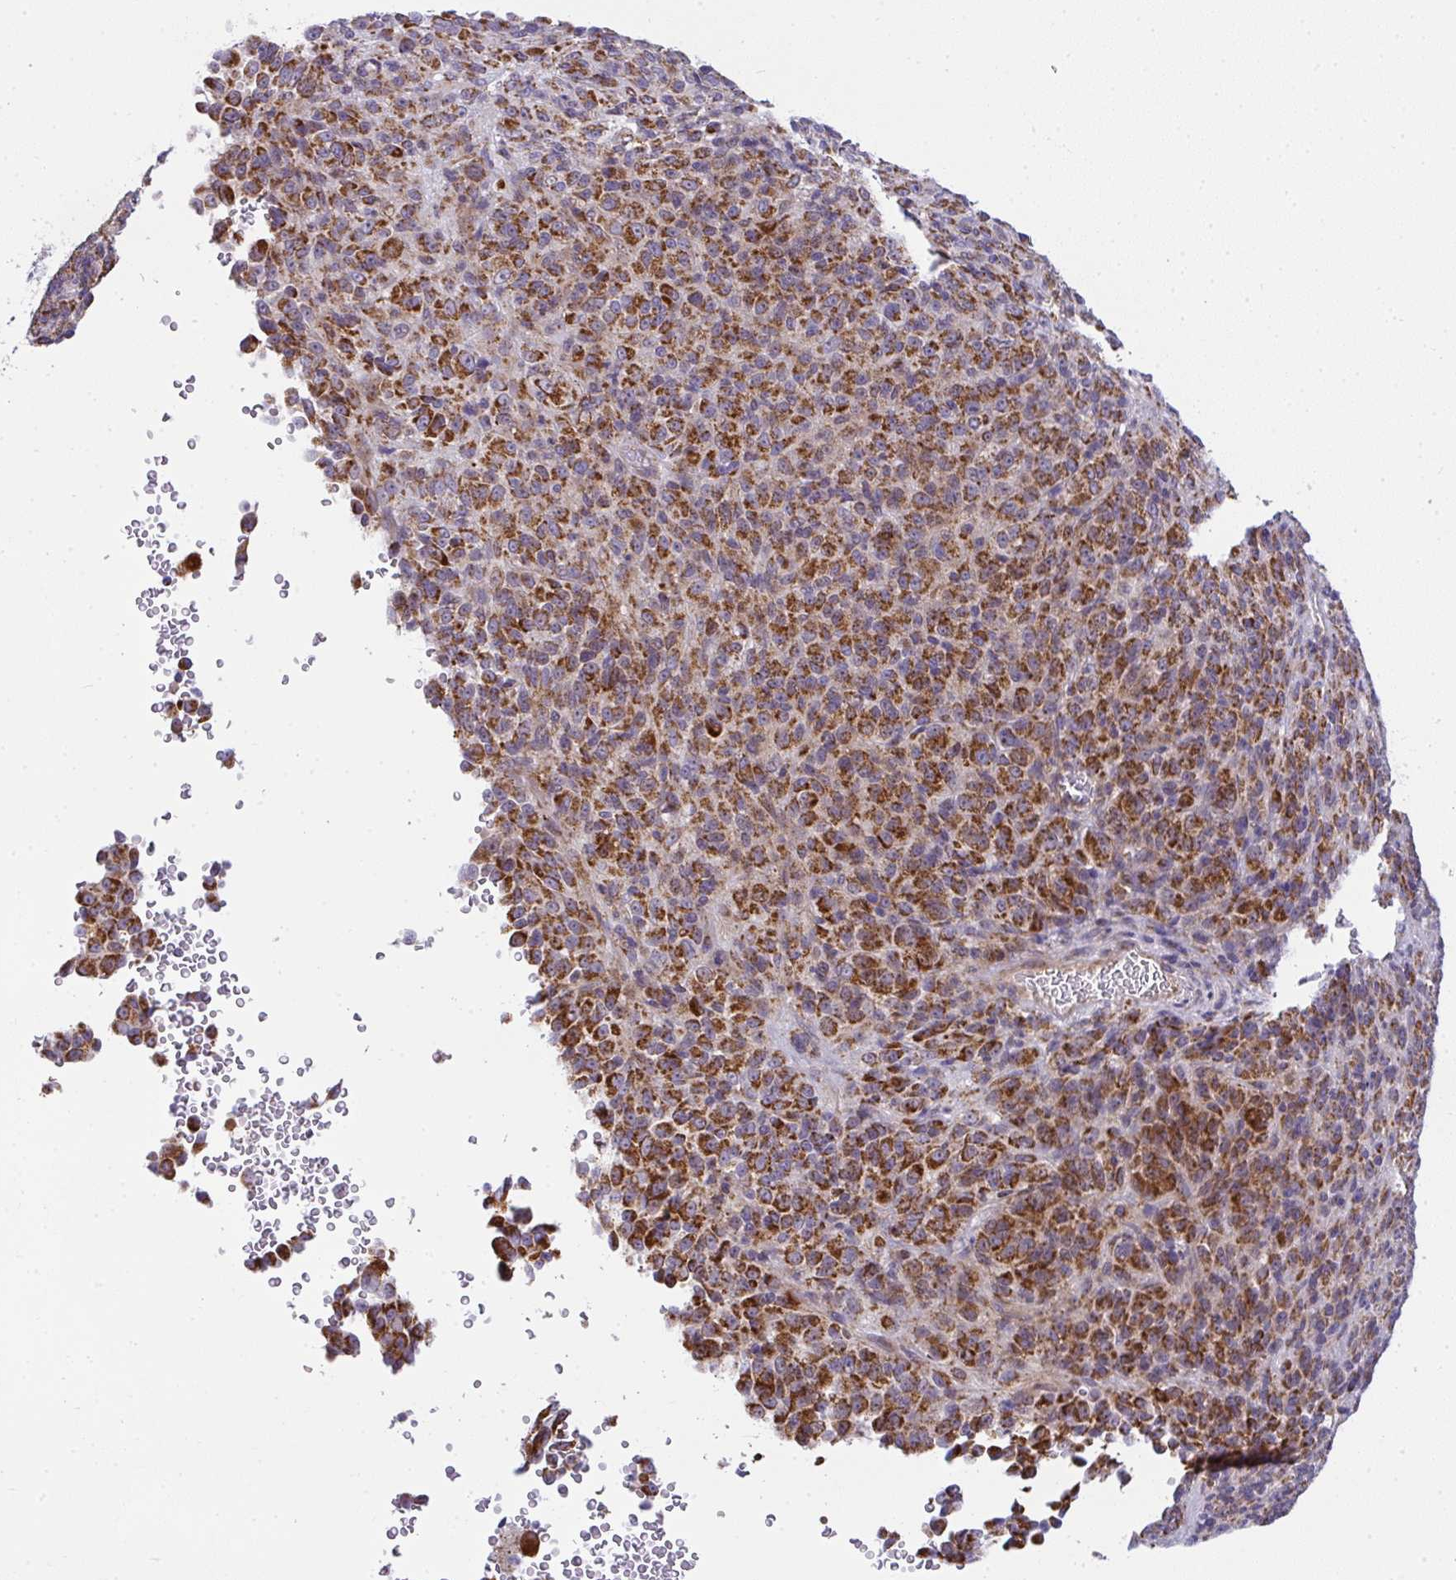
{"staining": {"intensity": "strong", "quantity": ">75%", "location": "cytoplasmic/membranous"}, "tissue": "melanoma", "cell_type": "Tumor cells", "image_type": "cancer", "snomed": [{"axis": "morphology", "description": "Malignant melanoma, Metastatic site"}, {"axis": "topography", "description": "Brain"}], "caption": "This image reveals immunohistochemistry staining of malignant melanoma (metastatic site), with high strong cytoplasmic/membranous positivity in approximately >75% of tumor cells.", "gene": "SRRM4", "patient": {"sex": "female", "age": 56}}